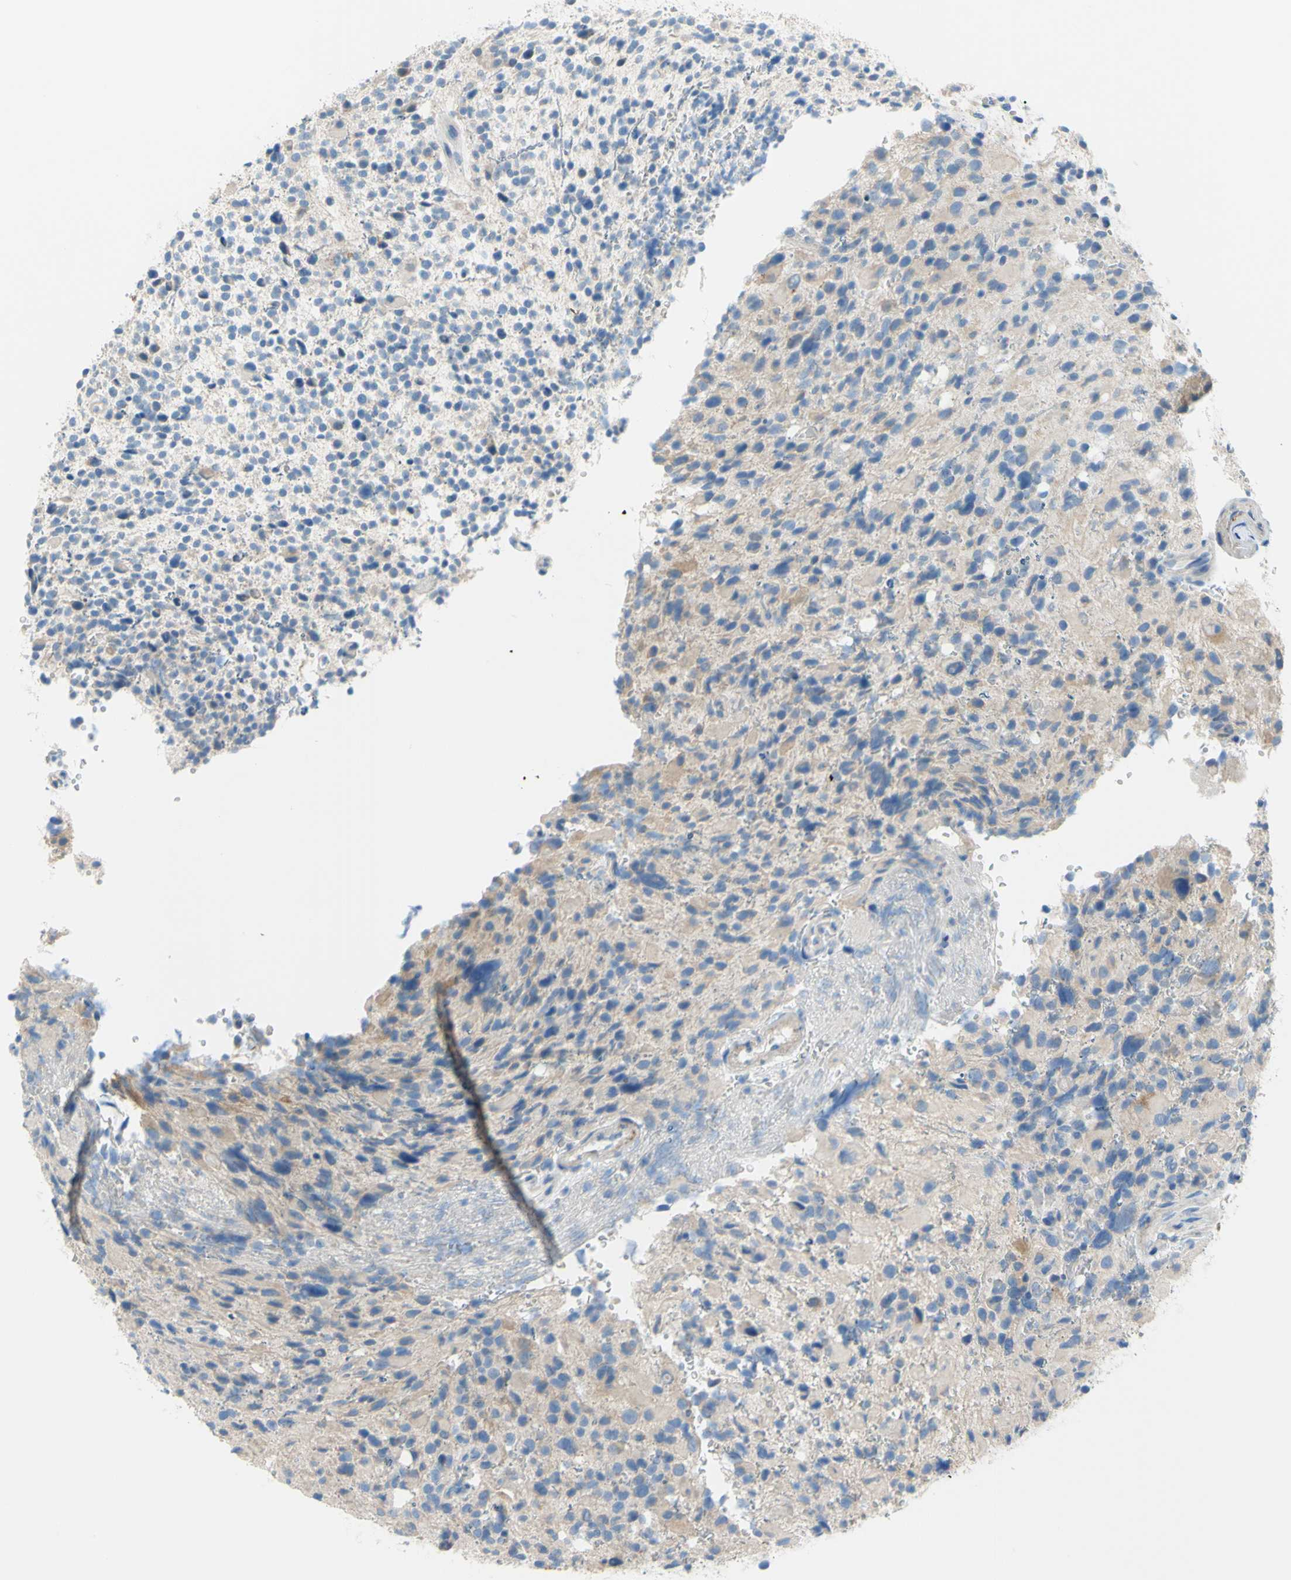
{"staining": {"intensity": "negative", "quantity": "none", "location": "none"}, "tissue": "glioma", "cell_type": "Tumor cells", "image_type": "cancer", "snomed": [{"axis": "morphology", "description": "Glioma, malignant, High grade"}, {"axis": "topography", "description": "Brain"}], "caption": "The histopathology image displays no staining of tumor cells in glioma.", "gene": "PRRG2", "patient": {"sex": "male", "age": 48}}